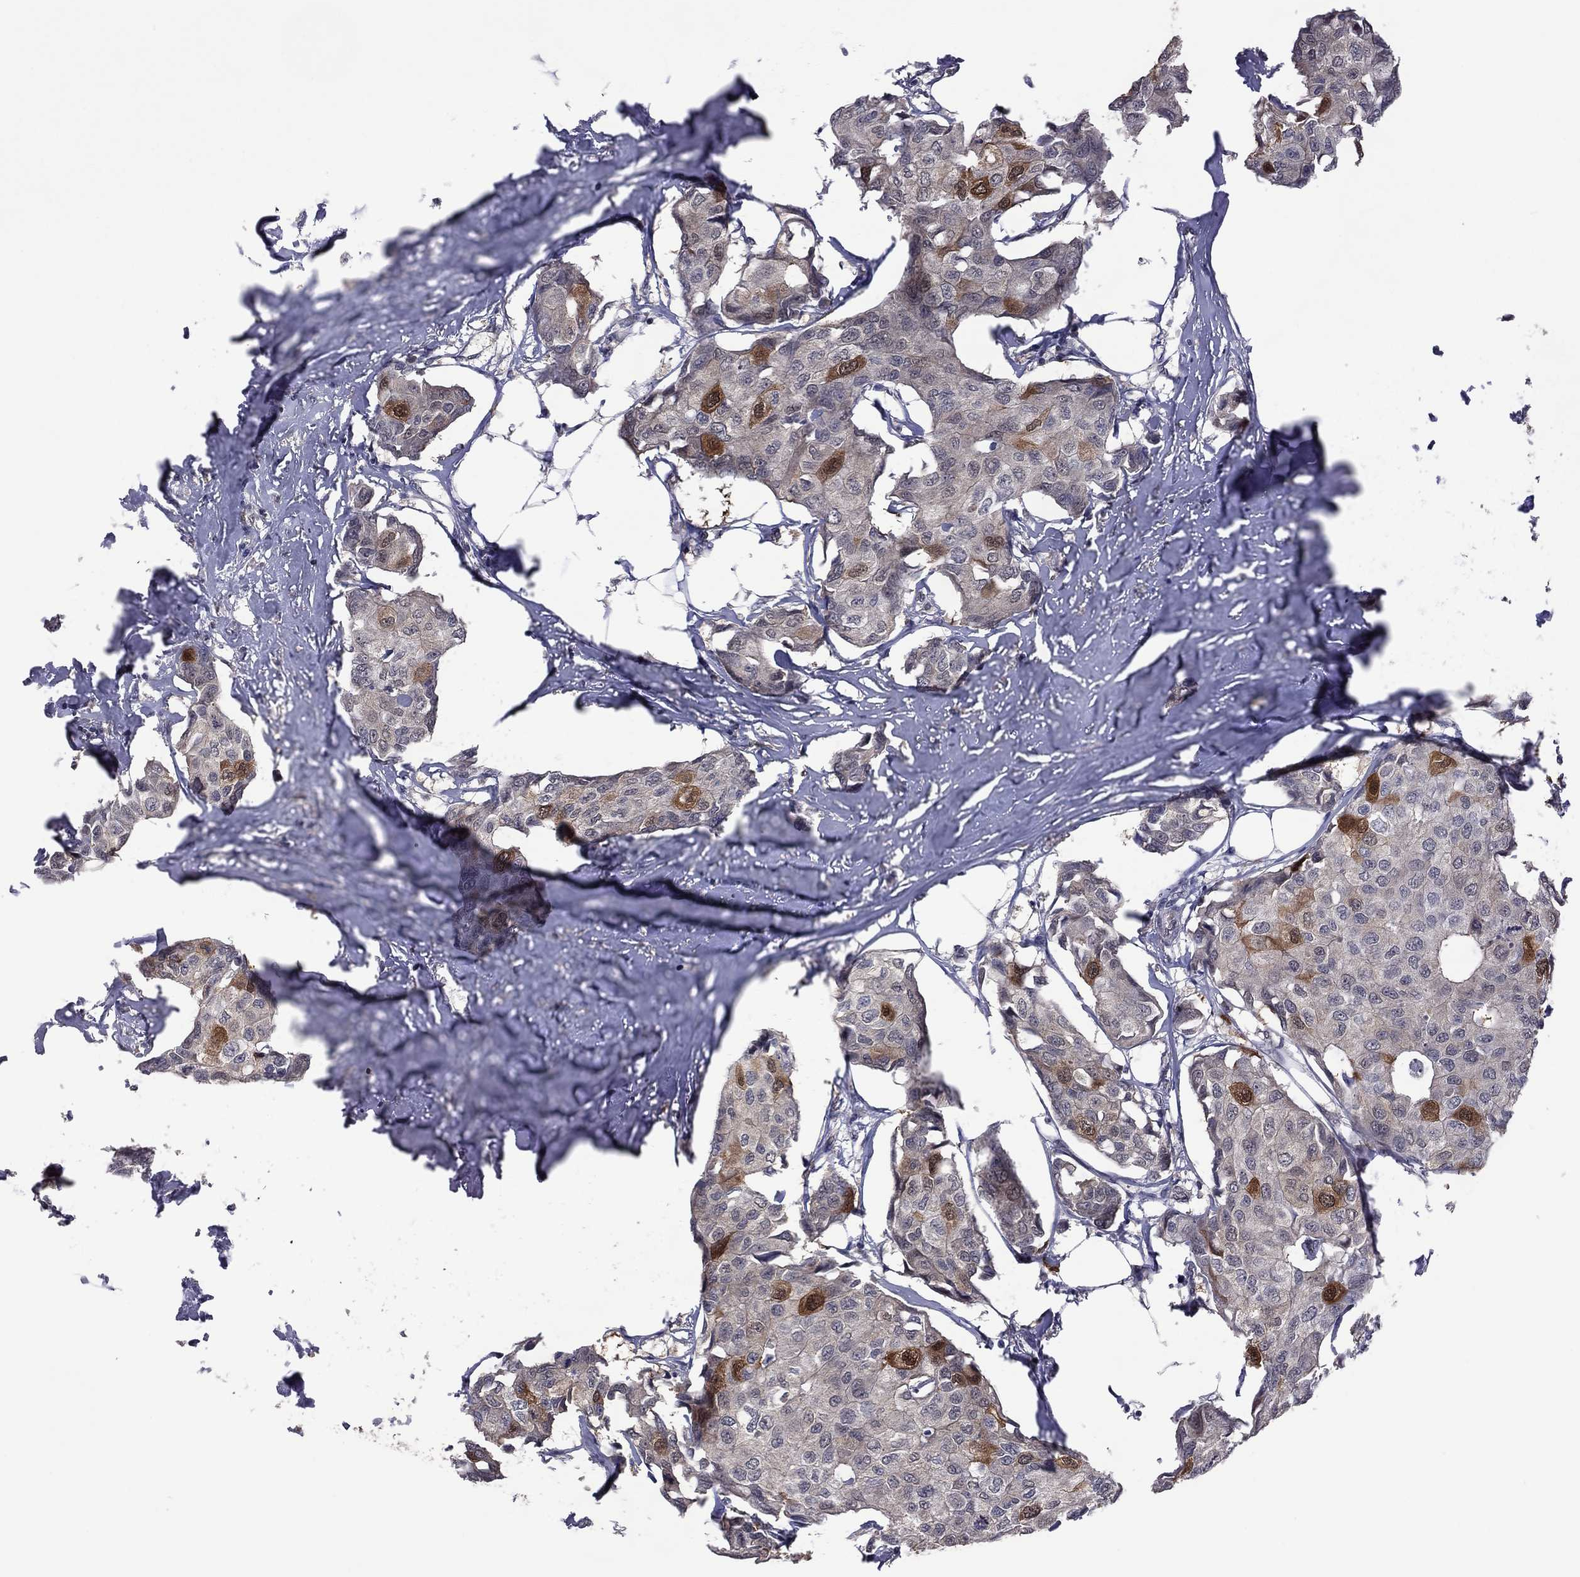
{"staining": {"intensity": "strong", "quantity": "<25%", "location": "cytoplasmic/membranous"}, "tissue": "breast cancer", "cell_type": "Tumor cells", "image_type": "cancer", "snomed": [{"axis": "morphology", "description": "Duct carcinoma"}, {"axis": "topography", "description": "Breast"}], "caption": "This micrograph demonstrates IHC staining of breast cancer, with medium strong cytoplasmic/membranous staining in about <25% of tumor cells.", "gene": "GPAA1", "patient": {"sex": "female", "age": 80}}